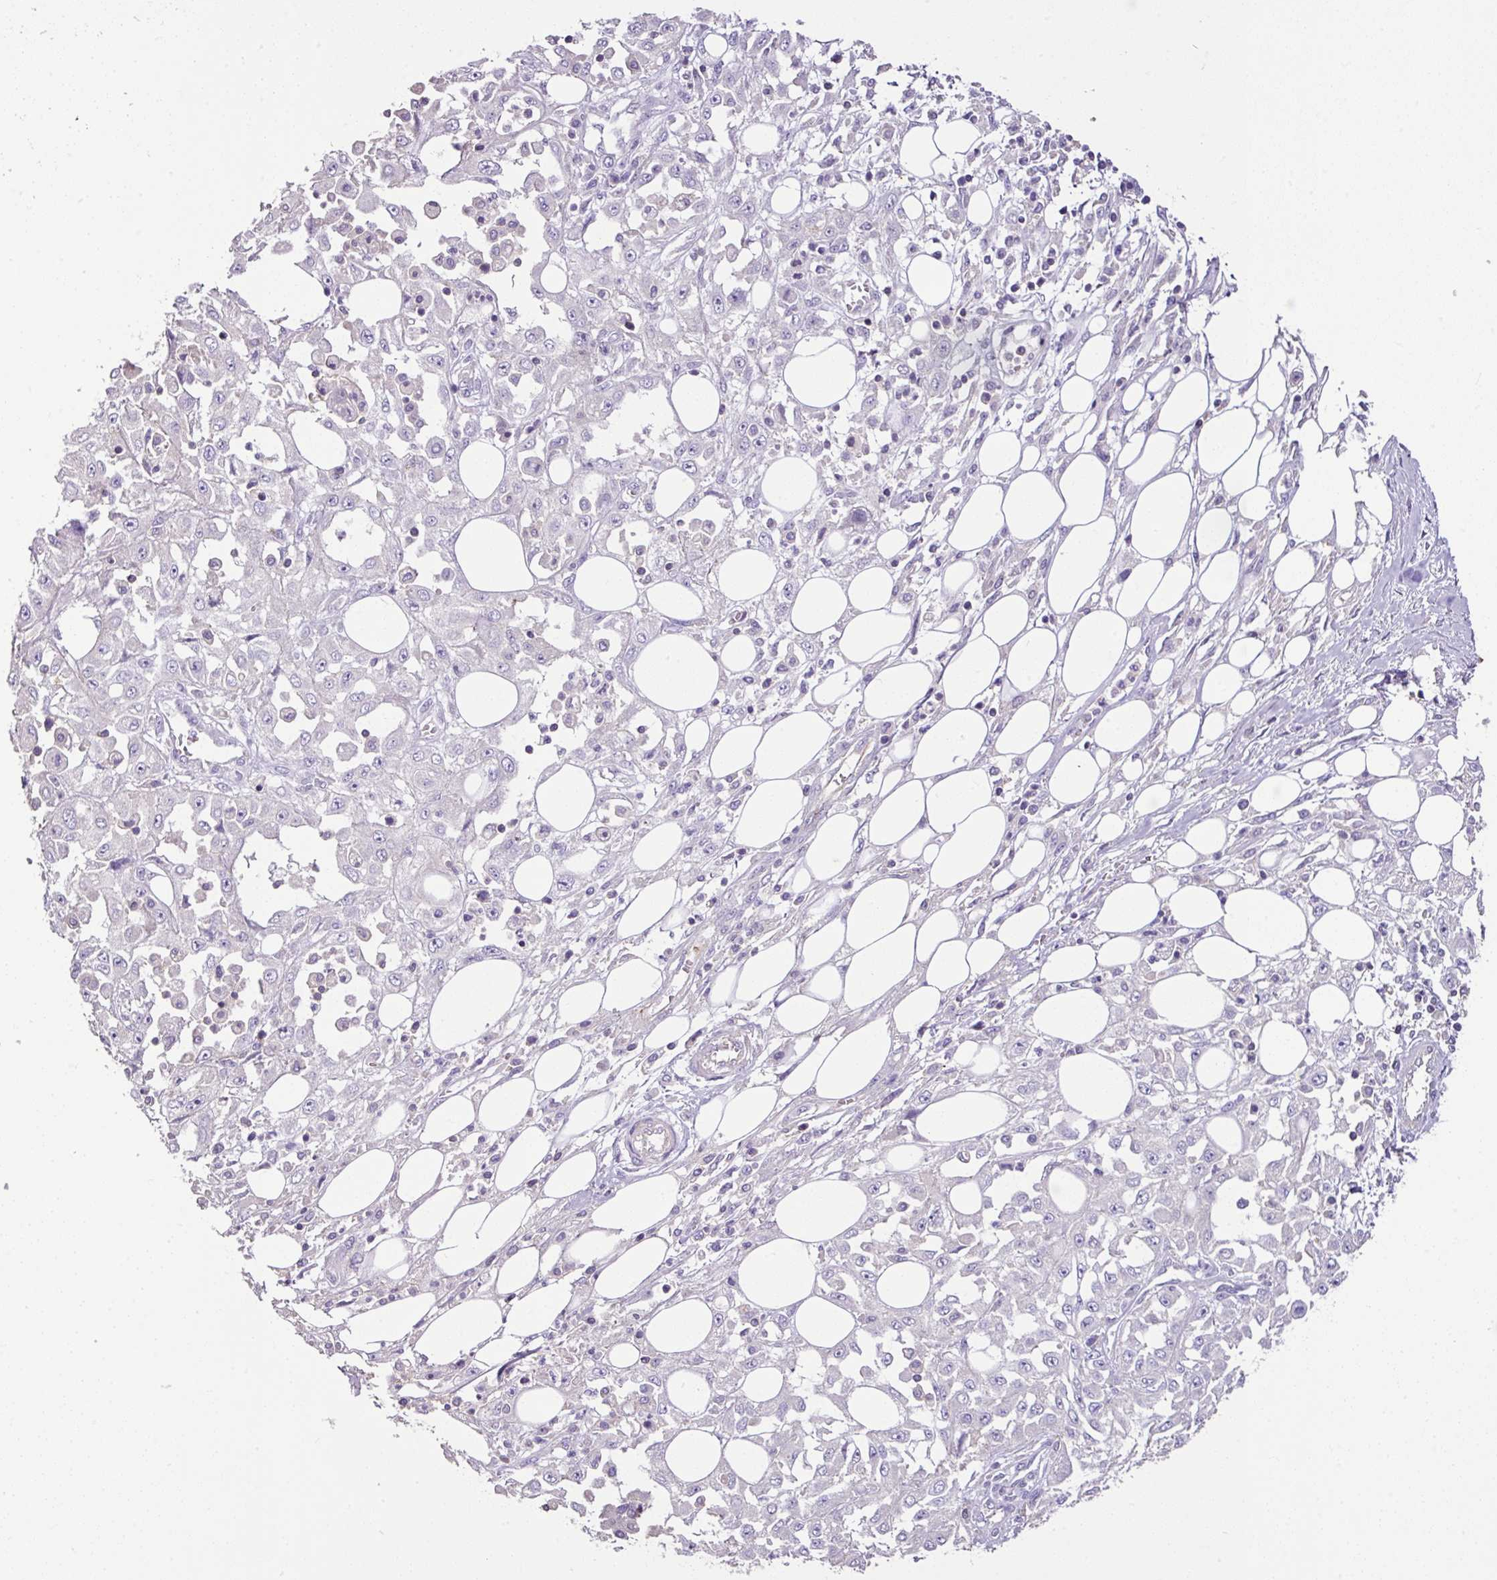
{"staining": {"intensity": "negative", "quantity": "none", "location": "none"}, "tissue": "skin cancer", "cell_type": "Tumor cells", "image_type": "cancer", "snomed": [{"axis": "morphology", "description": "Squamous cell carcinoma, NOS"}, {"axis": "morphology", "description": "Squamous cell carcinoma, metastatic, NOS"}, {"axis": "topography", "description": "Skin"}, {"axis": "topography", "description": "Lymph node"}], "caption": "A high-resolution micrograph shows immunohistochemistry staining of metastatic squamous cell carcinoma (skin), which exhibits no significant staining in tumor cells.", "gene": "AGR3", "patient": {"sex": "male", "age": 75}}